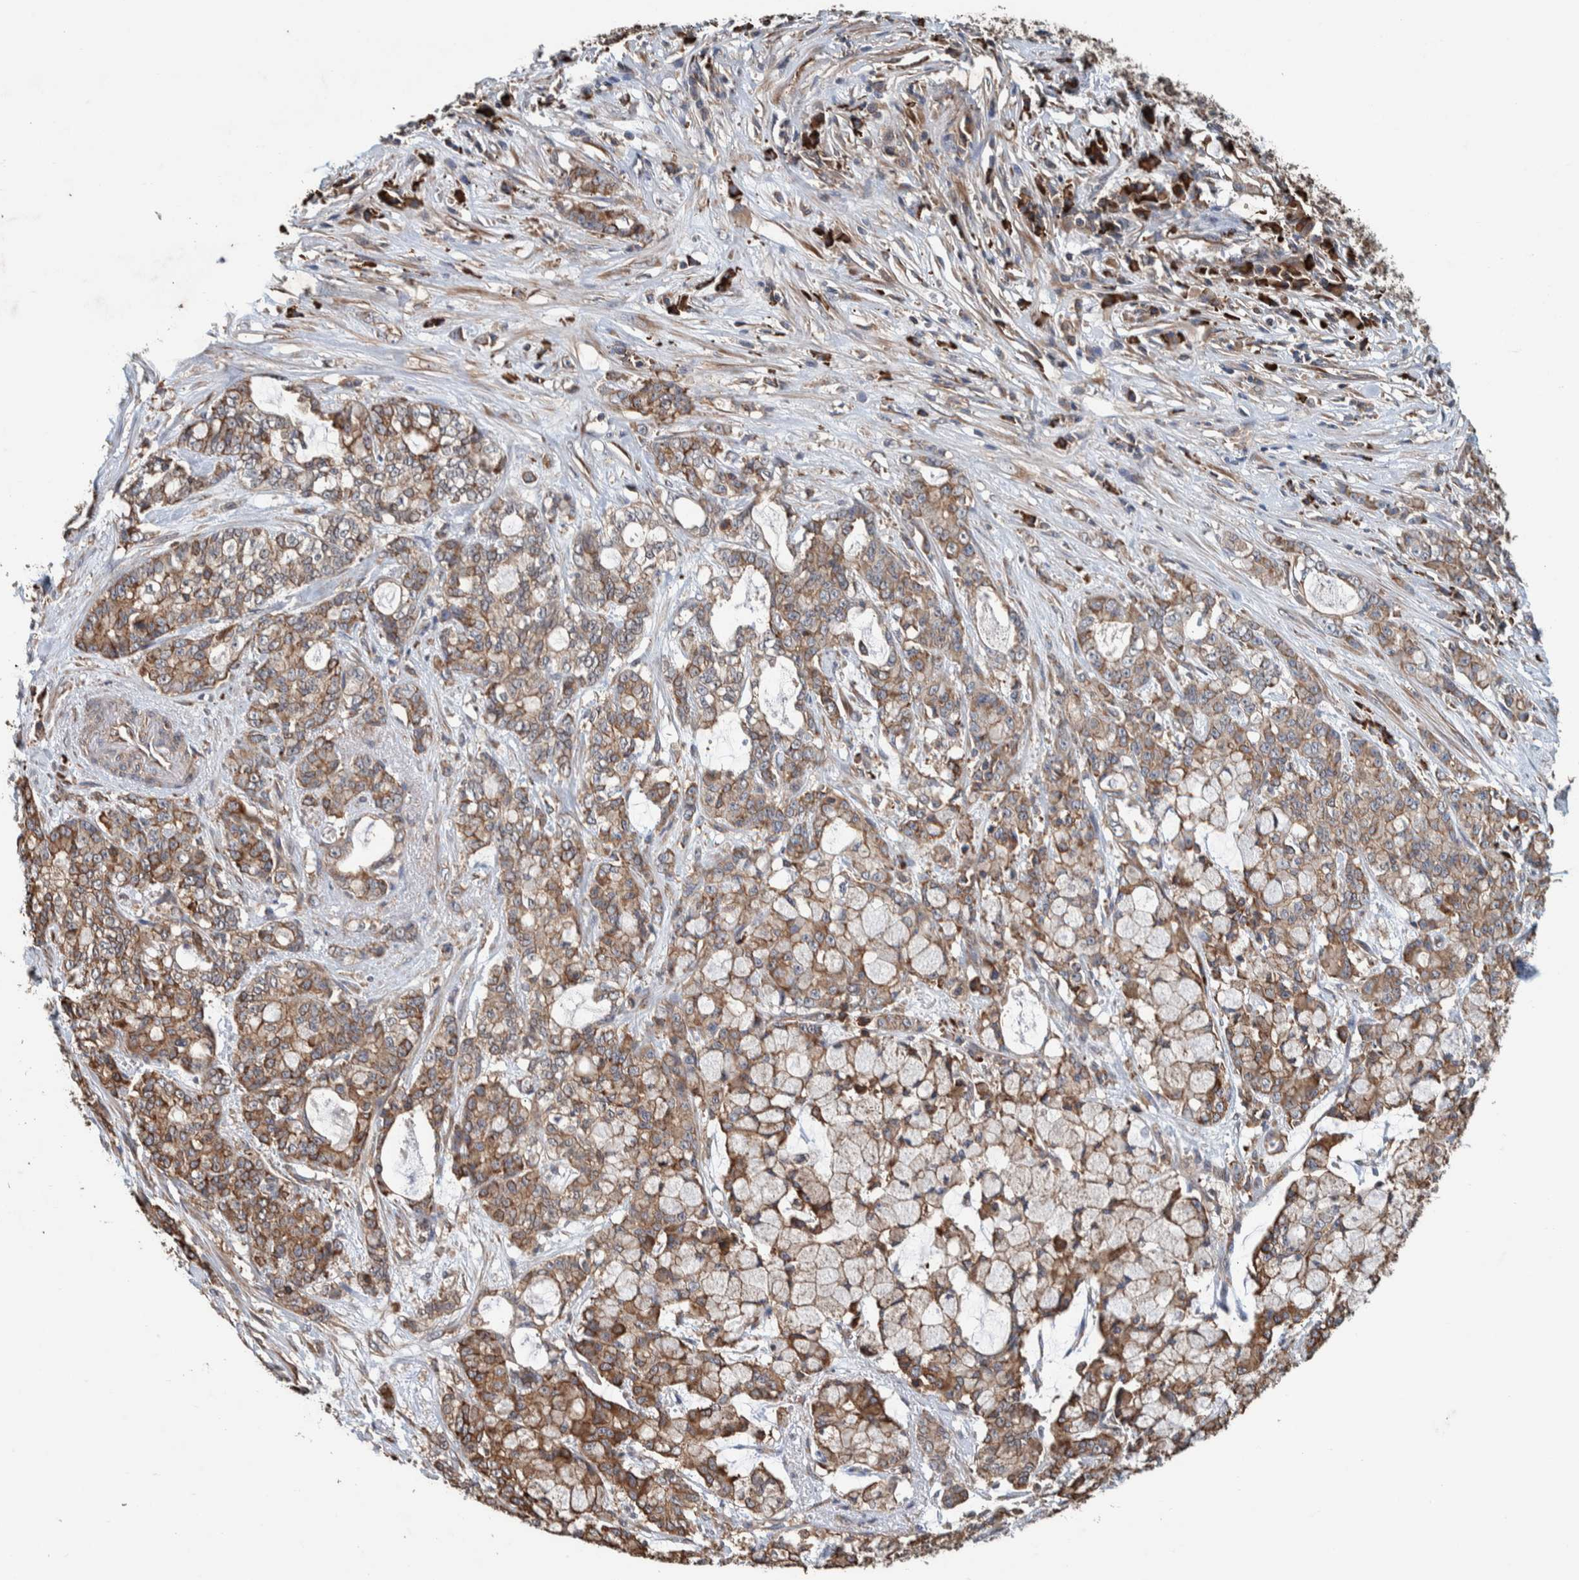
{"staining": {"intensity": "moderate", "quantity": ">75%", "location": "cytoplasmic/membranous"}, "tissue": "pancreatic cancer", "cell_type": "Tumor cells", "image_type": "cancer", "snomed": [{"axis": "morphology", "description": "Adenocarcinoma, NOS"}, {"axis": "topography", "description": "Pancreas"}], "caption": "Immunohistochemical staining of human pancreatic cancer displays medium levels of moderate cytoplasmic/membranous protein positivity in about >75% of tumor cells.", "gene": "PLA2G3", "patient": {"sex": "female", "age": 73}}